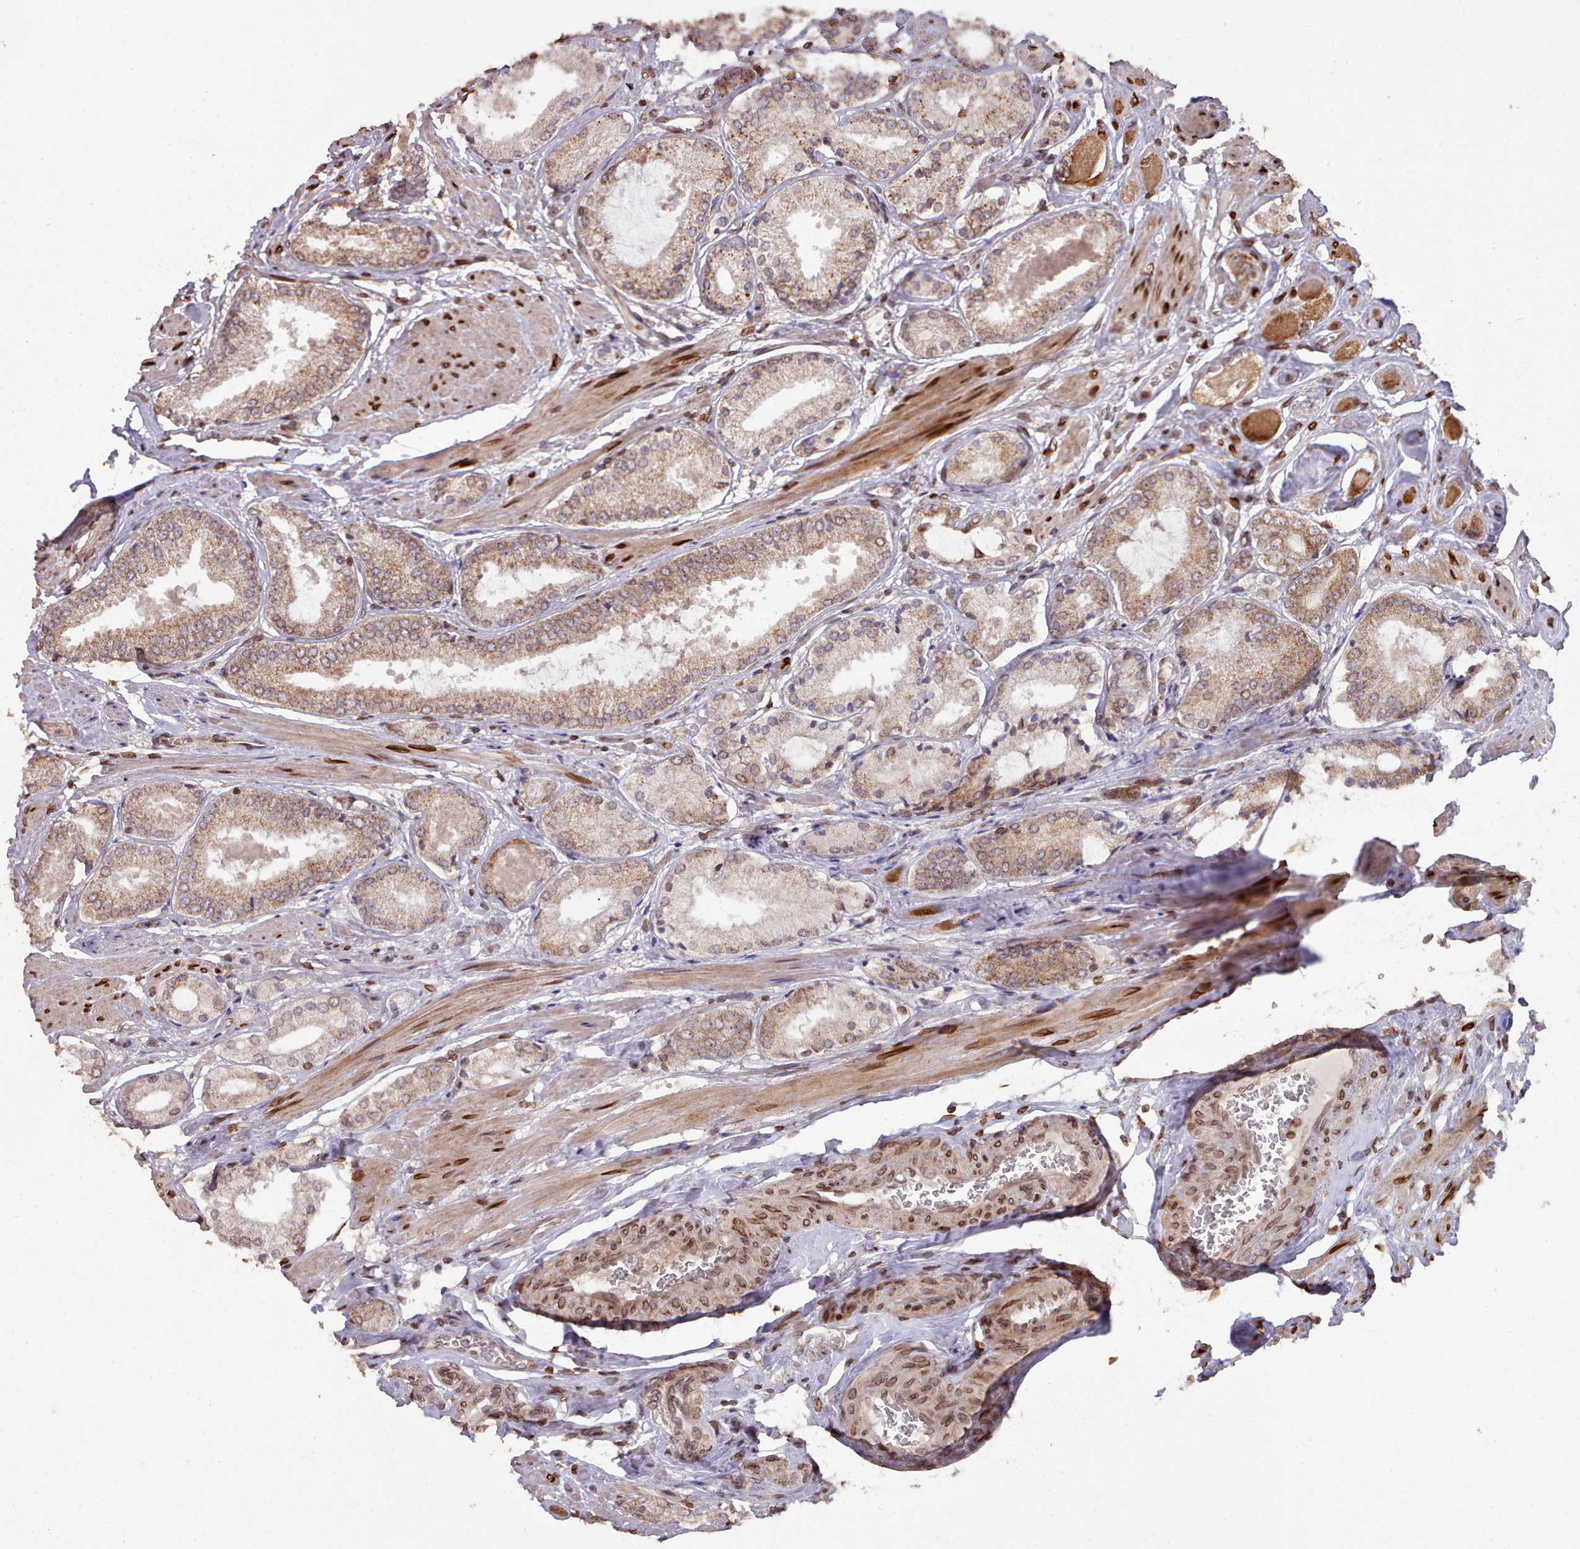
{"staining": {"intensity": "weak", "quantity": ">75%", "location": "cytoplasmic/membranous"}, "tissue": "prostate cancer", "cell_type": "Tumor cells", "image_type": "cancer", "snomed": [{"axis": "morphology", "description": "Adenocarcinoma, High grade"}, {"axis": "topography", "description": "Prostate and seminal vesicle, NOS"}], "caption": "Human prostate cancer stained with a protein marker shows weak staining in tumor cells.", "gene": "TOR1AIP1", "patient": {"sex": "male", "age": 64}}